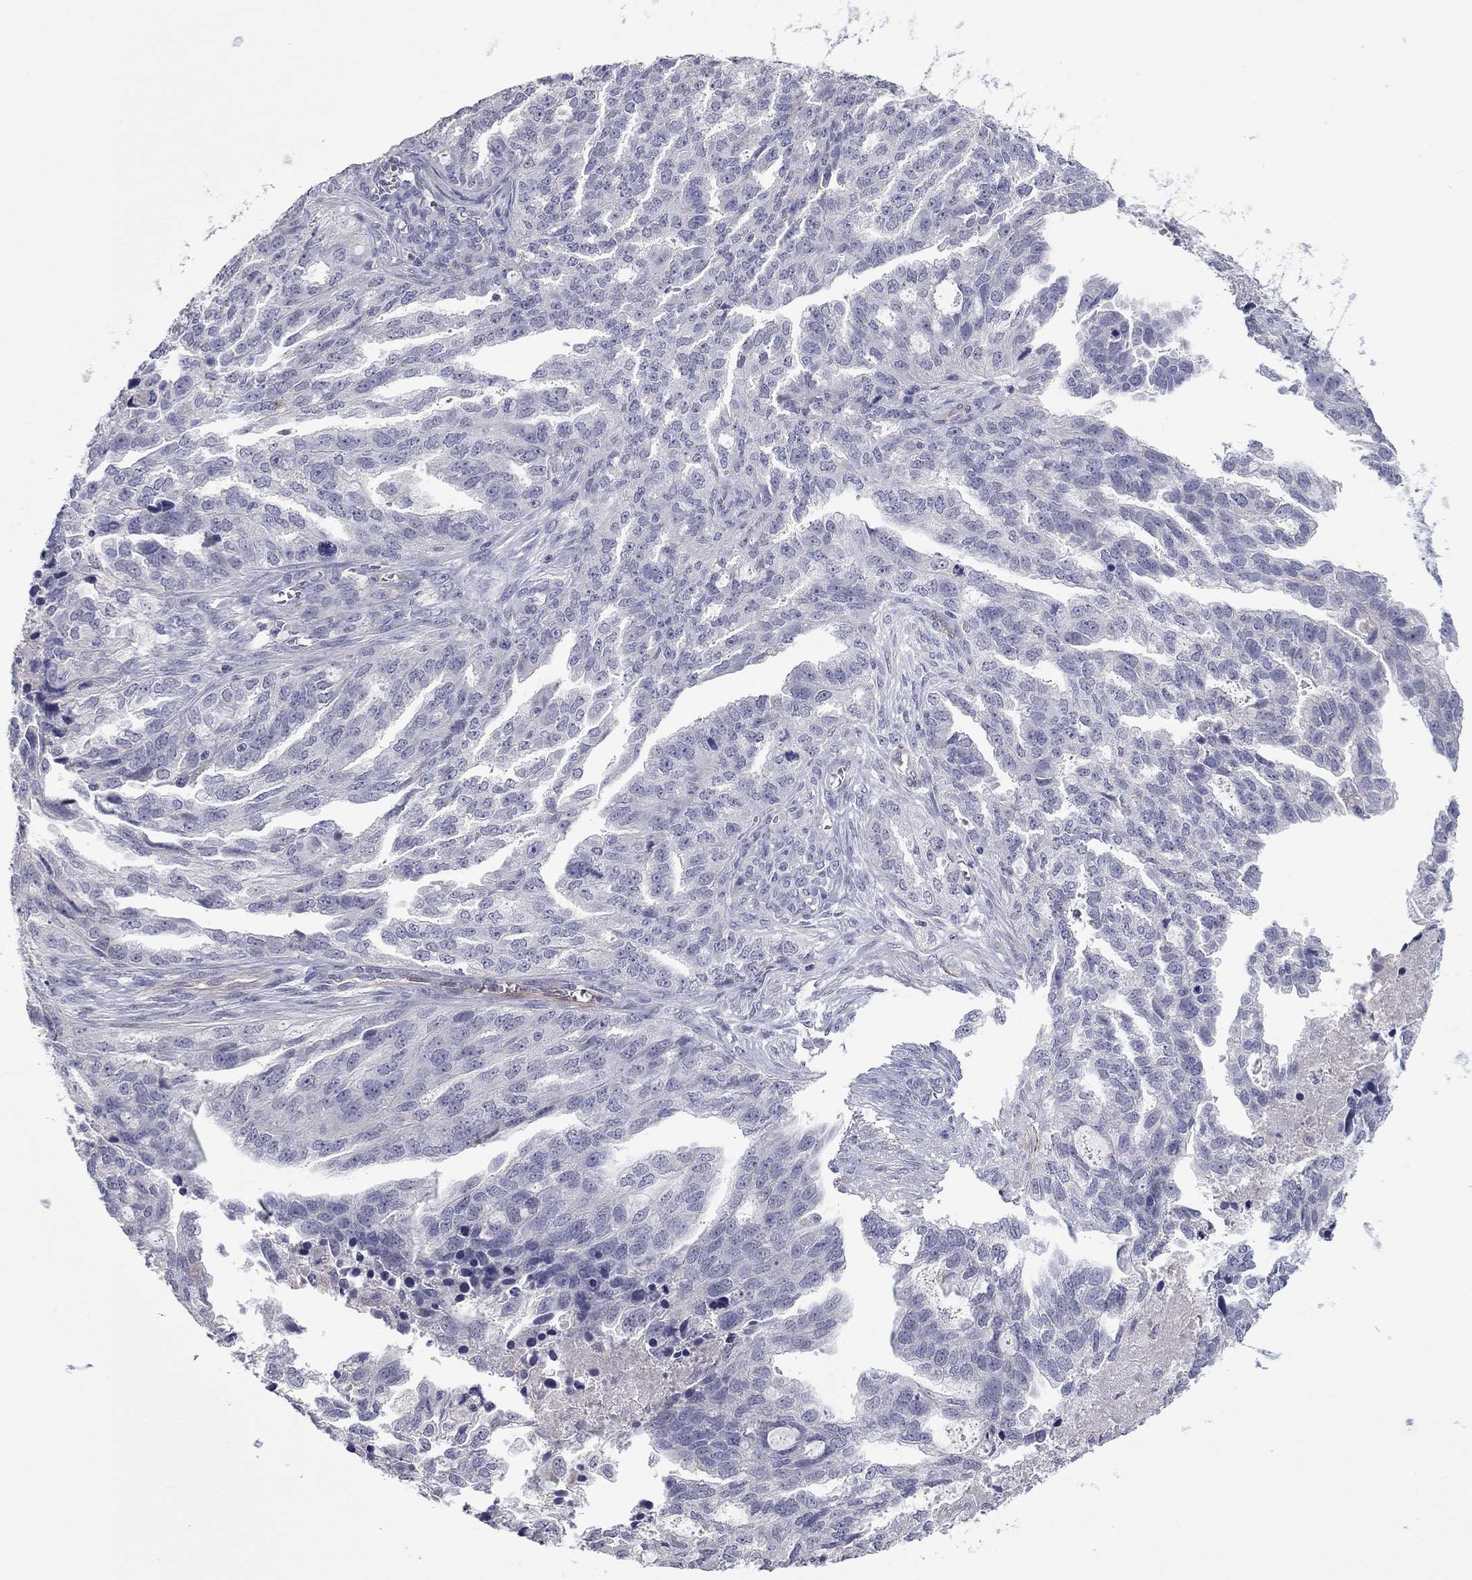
{"staining": {"intensity": "negative", "quantity": "none", "location": "none"}, "tissue": "ovarian cancer", "cell_type": "Tumor cells", "image_type": "cancer", "snomed": [{"axis": "morphology", "description": "Cystadenocarcinoma, serous, NOS"}, {"axis": "topography", "description": "Ovary"}], "caption": "This is a histopathology image of immunohistochemistry staining of ovarian cancer, which shows no expression in tumor cells.", "gene": "IP6K3", "patient": {"sex": "female", "age": 51}}